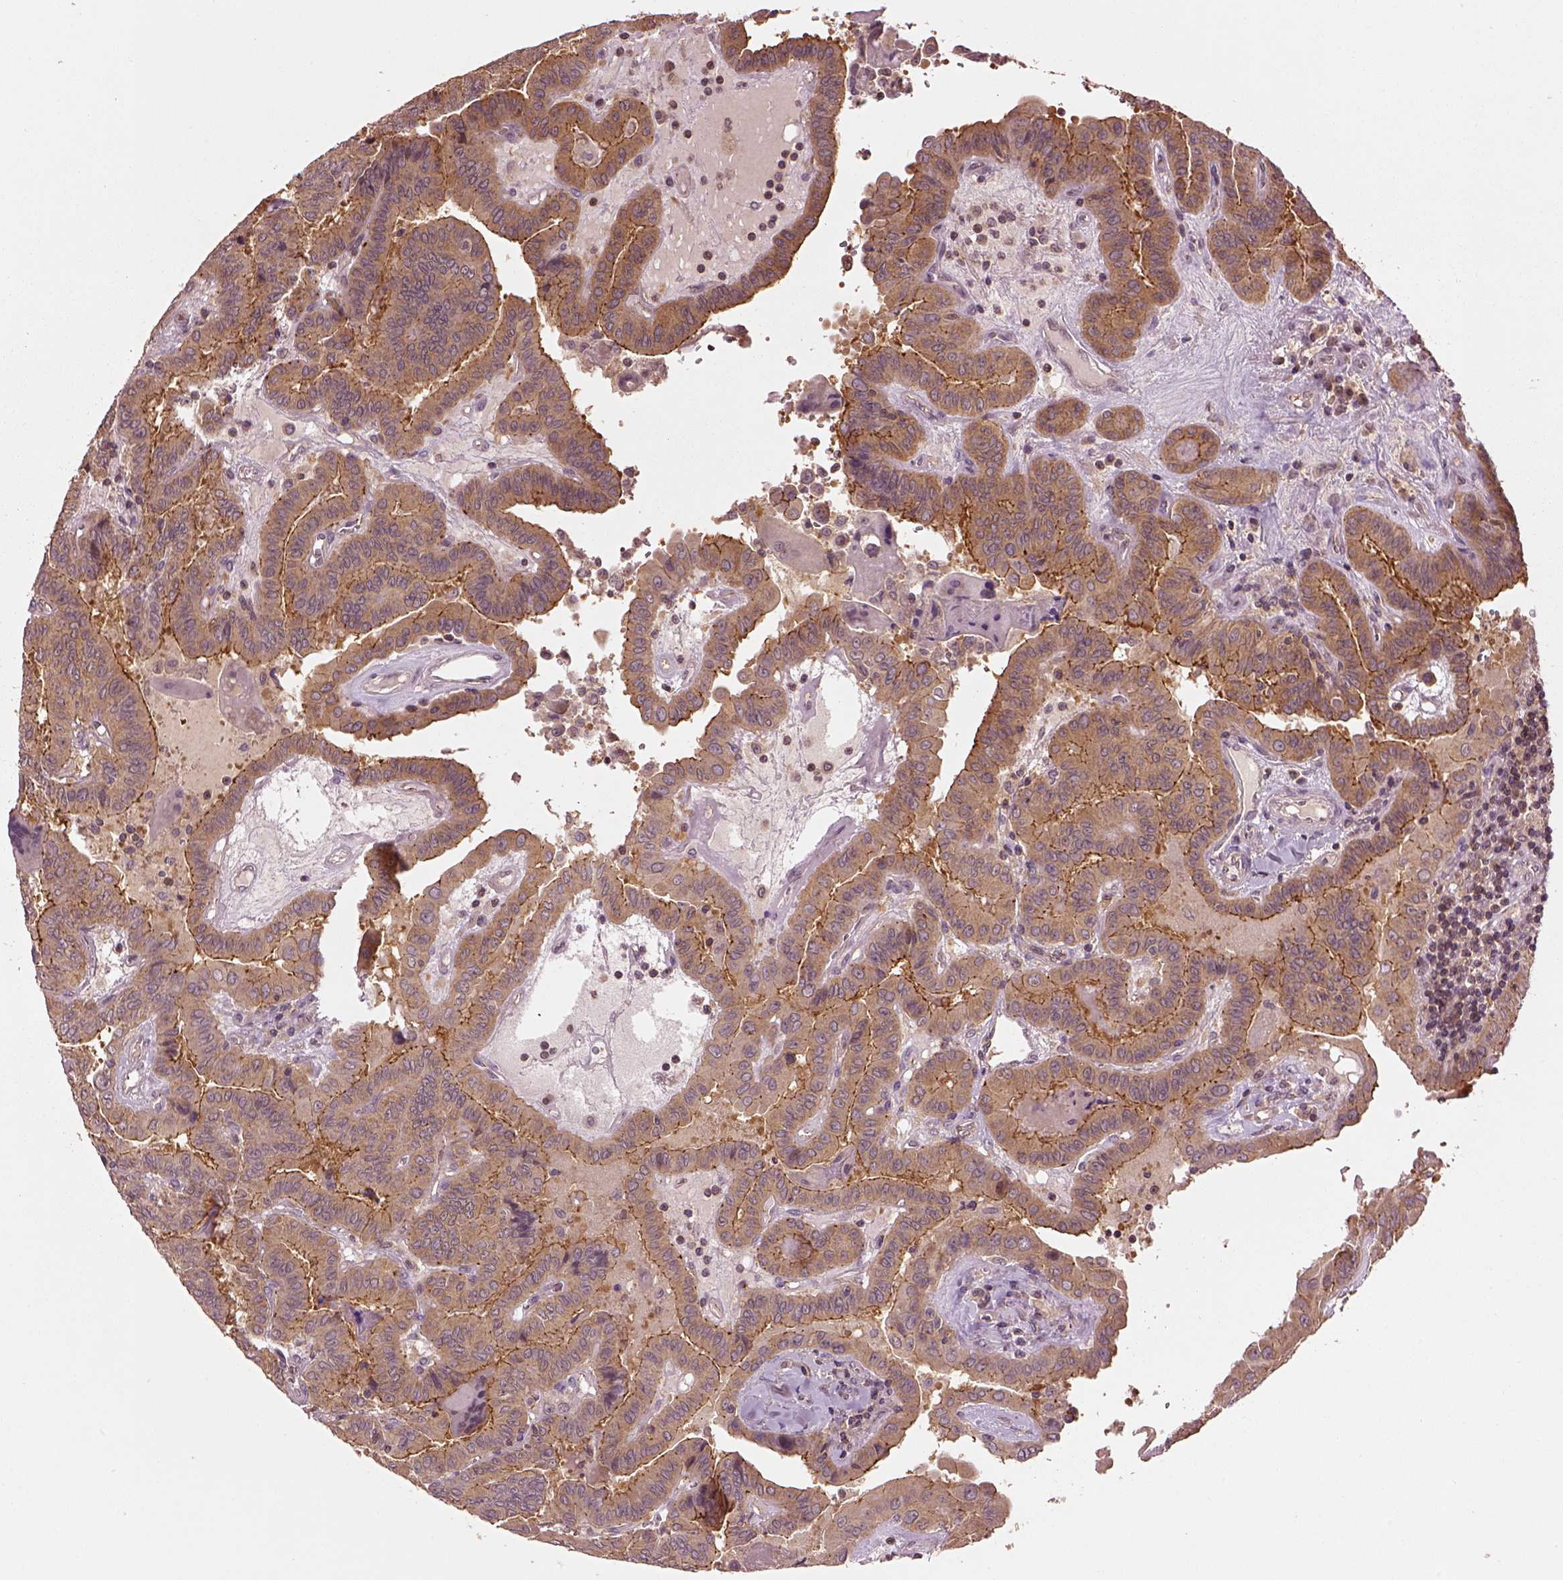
{"staining": {"intensity": "moderate", "quantity": ">75%", "location": "cytoplasmic/membranous"}, "tissue": "thyroid cancer", "cell_type": "Tumor cells", "image_type": "cancer", "snomed": [{"axis": "morphology", "description": "Papillary adenocarcinoma, NOS"}, {"axis": "topography", "description": "Thyroid gland"}], "caption": "The photomicrograph displays staining of thyroid cancer, revealing moderate cytoplasmic/membranous protein expression (brown color) within tumor cells. (Brightfield microscopy of DAB IHC at high magnification).", "gene": "MTHFS", "patient": {"sex": "female", "age": 37}}